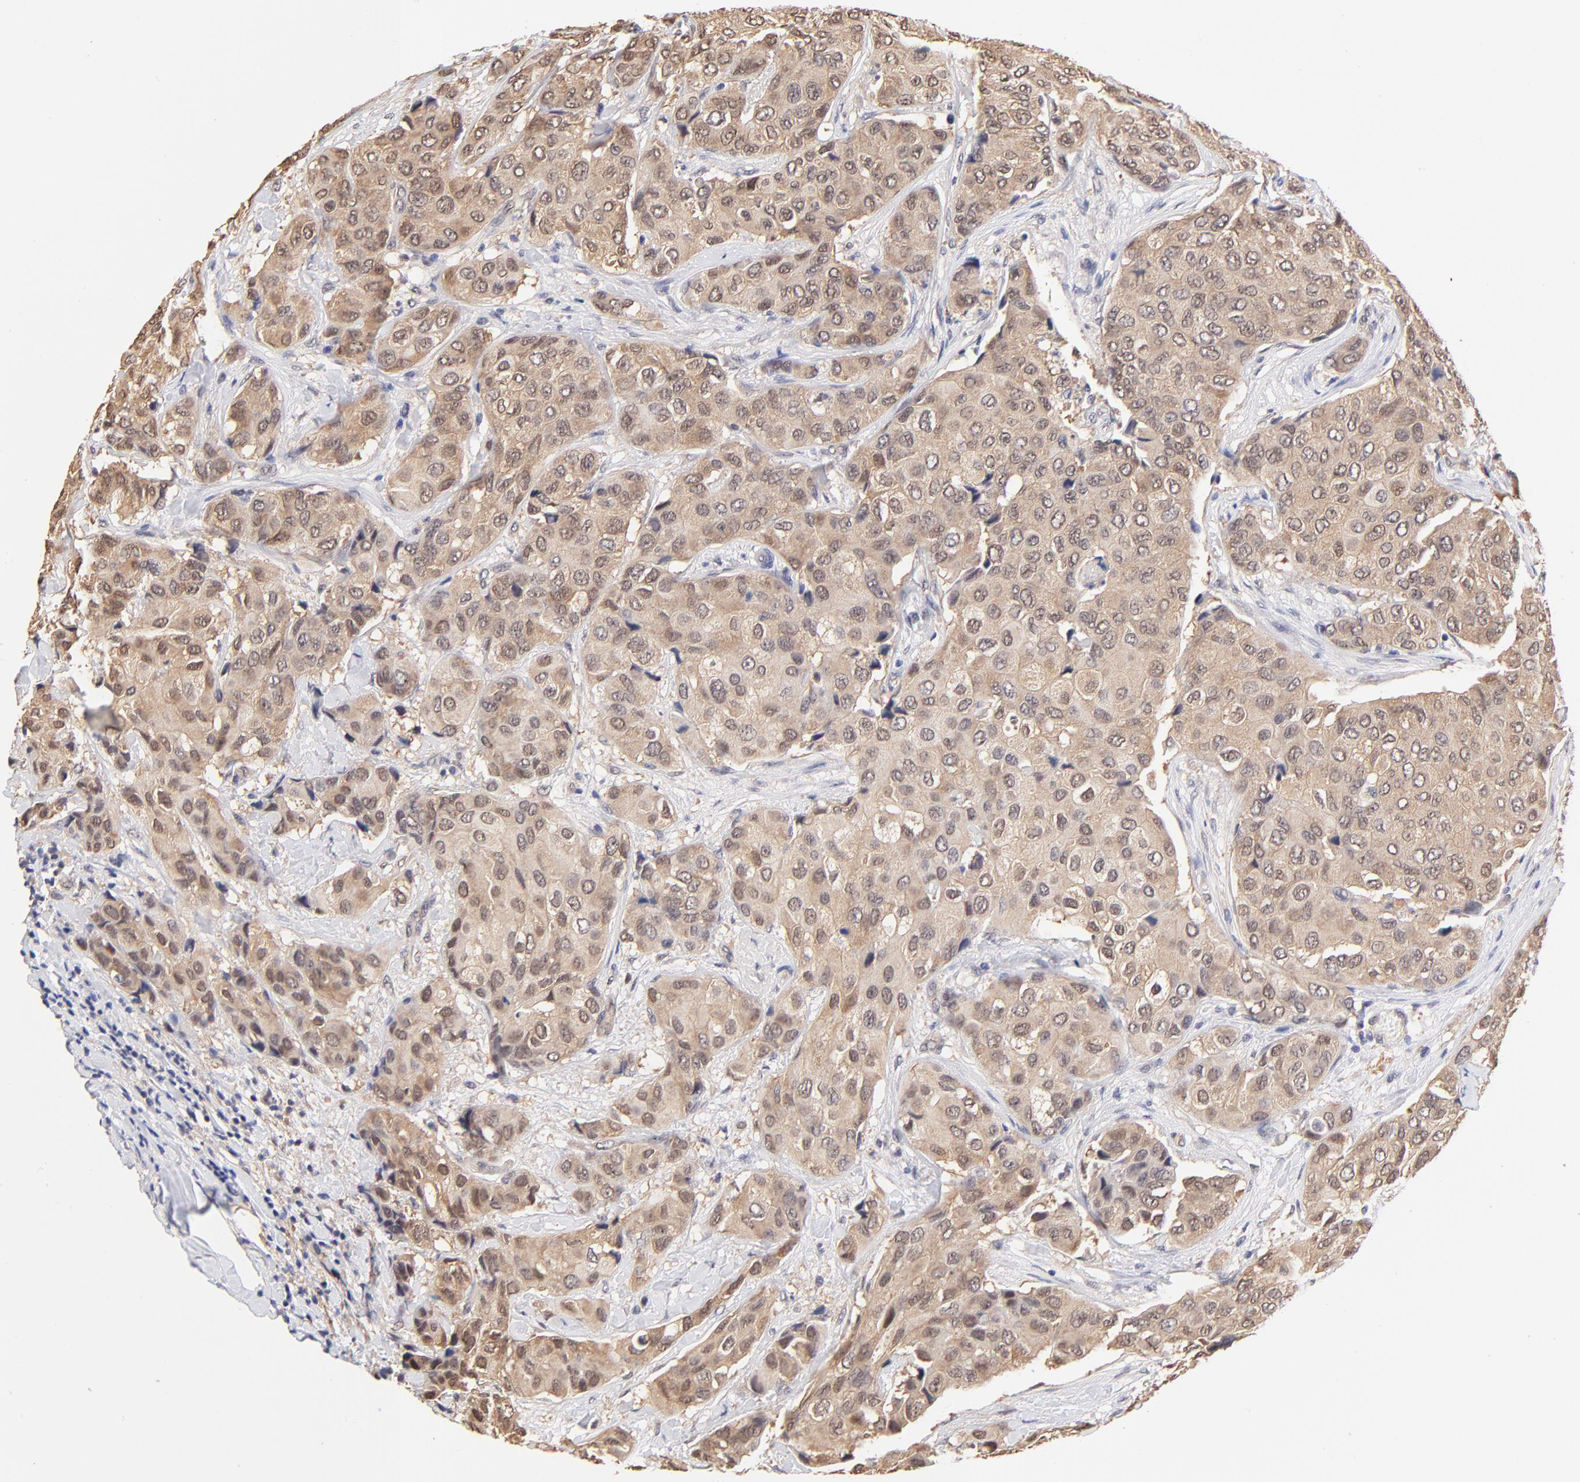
{"staining": {"intensity": "moderate", "quantity": ">75%", "location": "cytoplasmic/membranous,nuclear"}, "tissue": "breast cancer", "cell_type": "Tumor cells", "image_type": "cancer", "snomed": [{"axis": "morphology", "description": "Duct carcinoma"}, {"axis": "topography", "description": "Breast"}], "caption": "A micrograph showing moderate cytoplasmic/membranous and nuclear expression in approximately >75% of tumor cells in breast cancer (invasive ductal carcinoma), as visualized by brown immunohistochemical staining.", "gene": "TXNL1", "patient": {"sex": "female", "age": 68}}